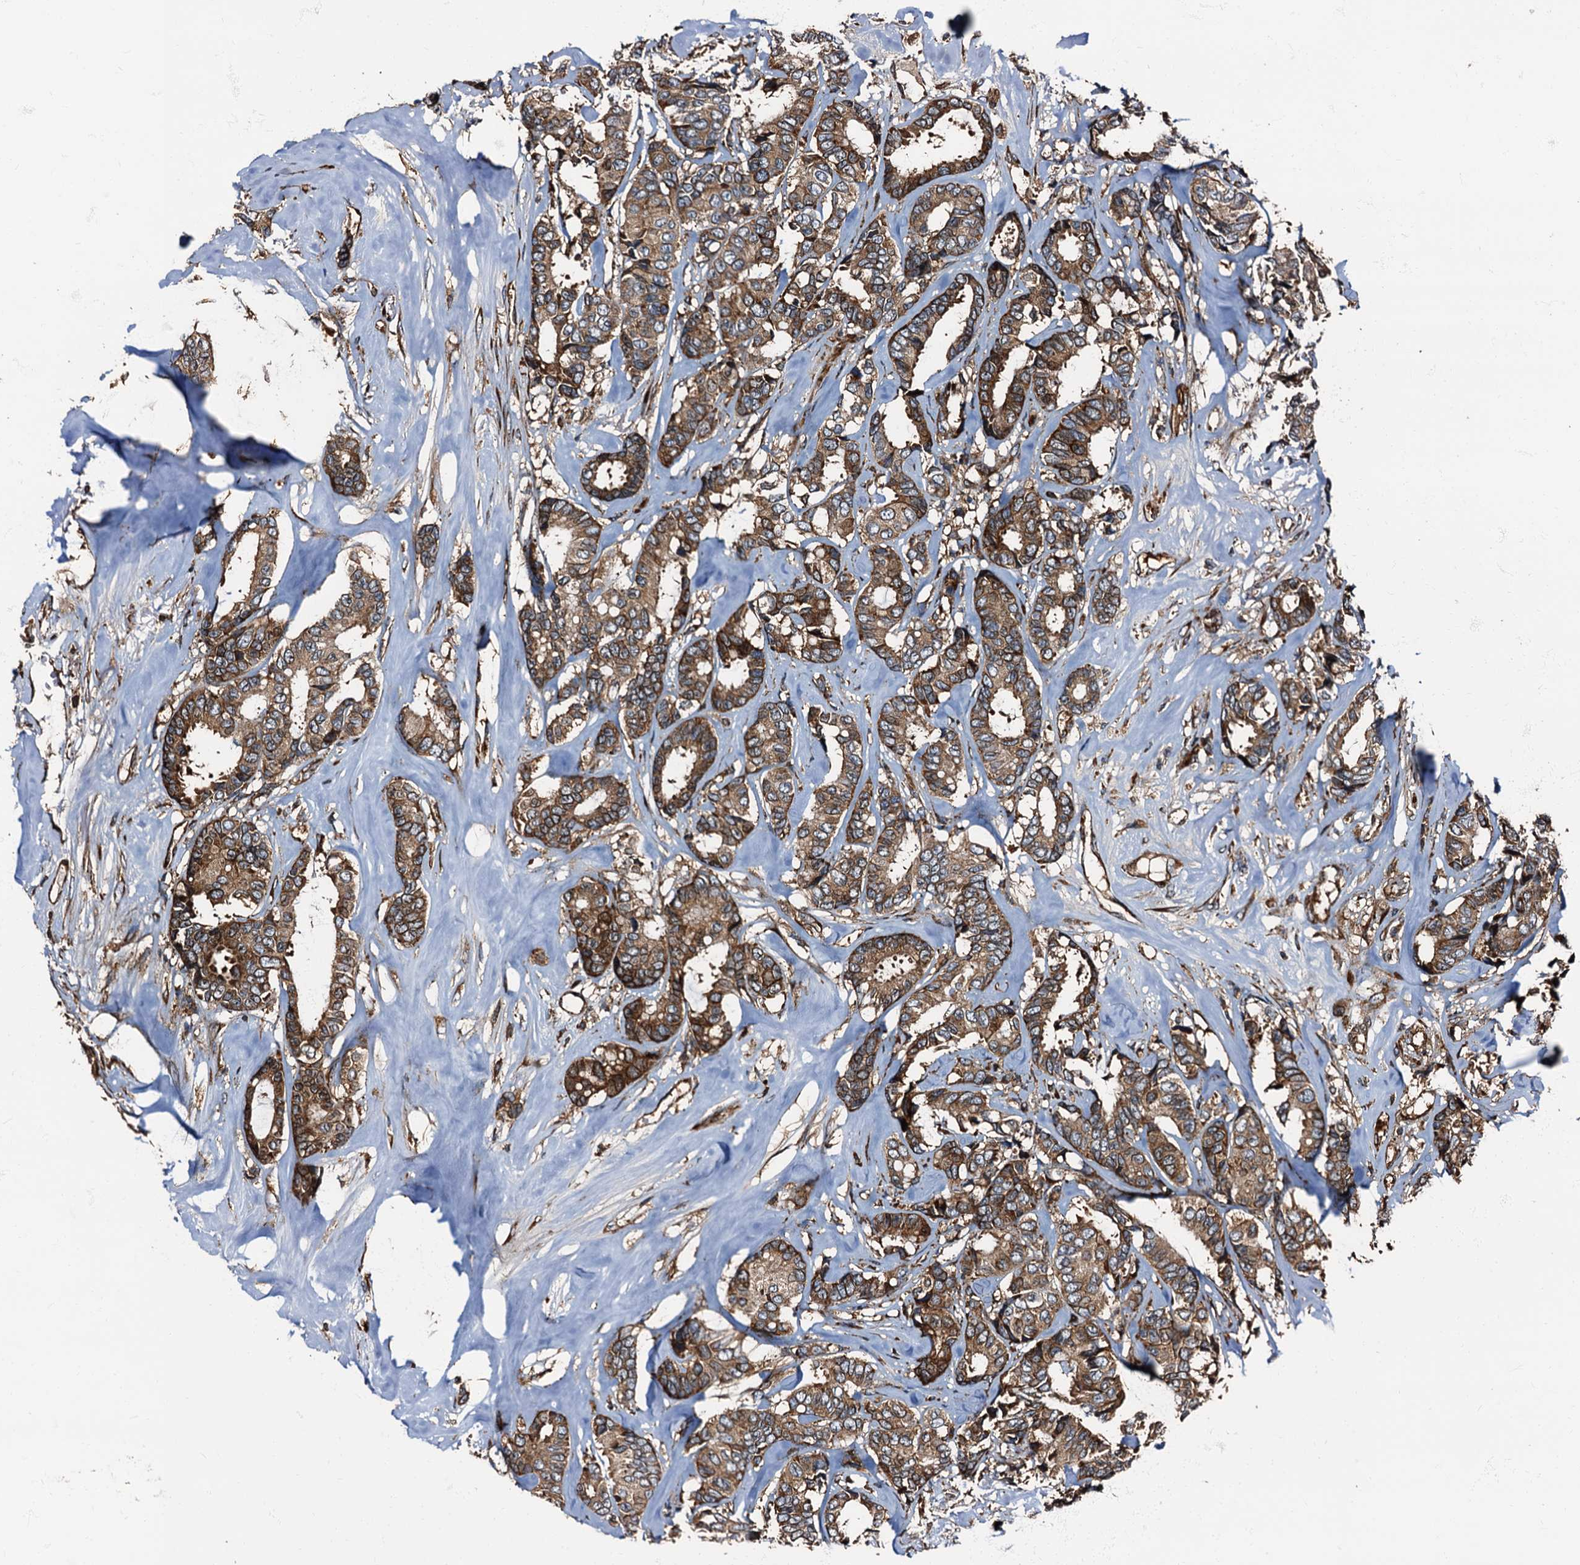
{"staining": {"intensity": "moderate", "quantity": ">75%", "location": "cytoplasmic/membranous"}, "tissue": "breast cancer", "cell_type": "Tumor cells", "image_type": "cancer", "snomed": [{"axis": "morphology", "description": "Duct carcinoma"}, {"axis": "topography", "description": "Breast"}], "caption": "A high-resolution histopathology image shows IHC staining of breast cancer, which displays moderate cytoplasmic/membranous staining in approximately >75% of tumor cells. The protein is shown in brown color, while the nuclei are stained blue.", "gene": "ATP2C1", "patient": {"sex": "female", "age": 87}}